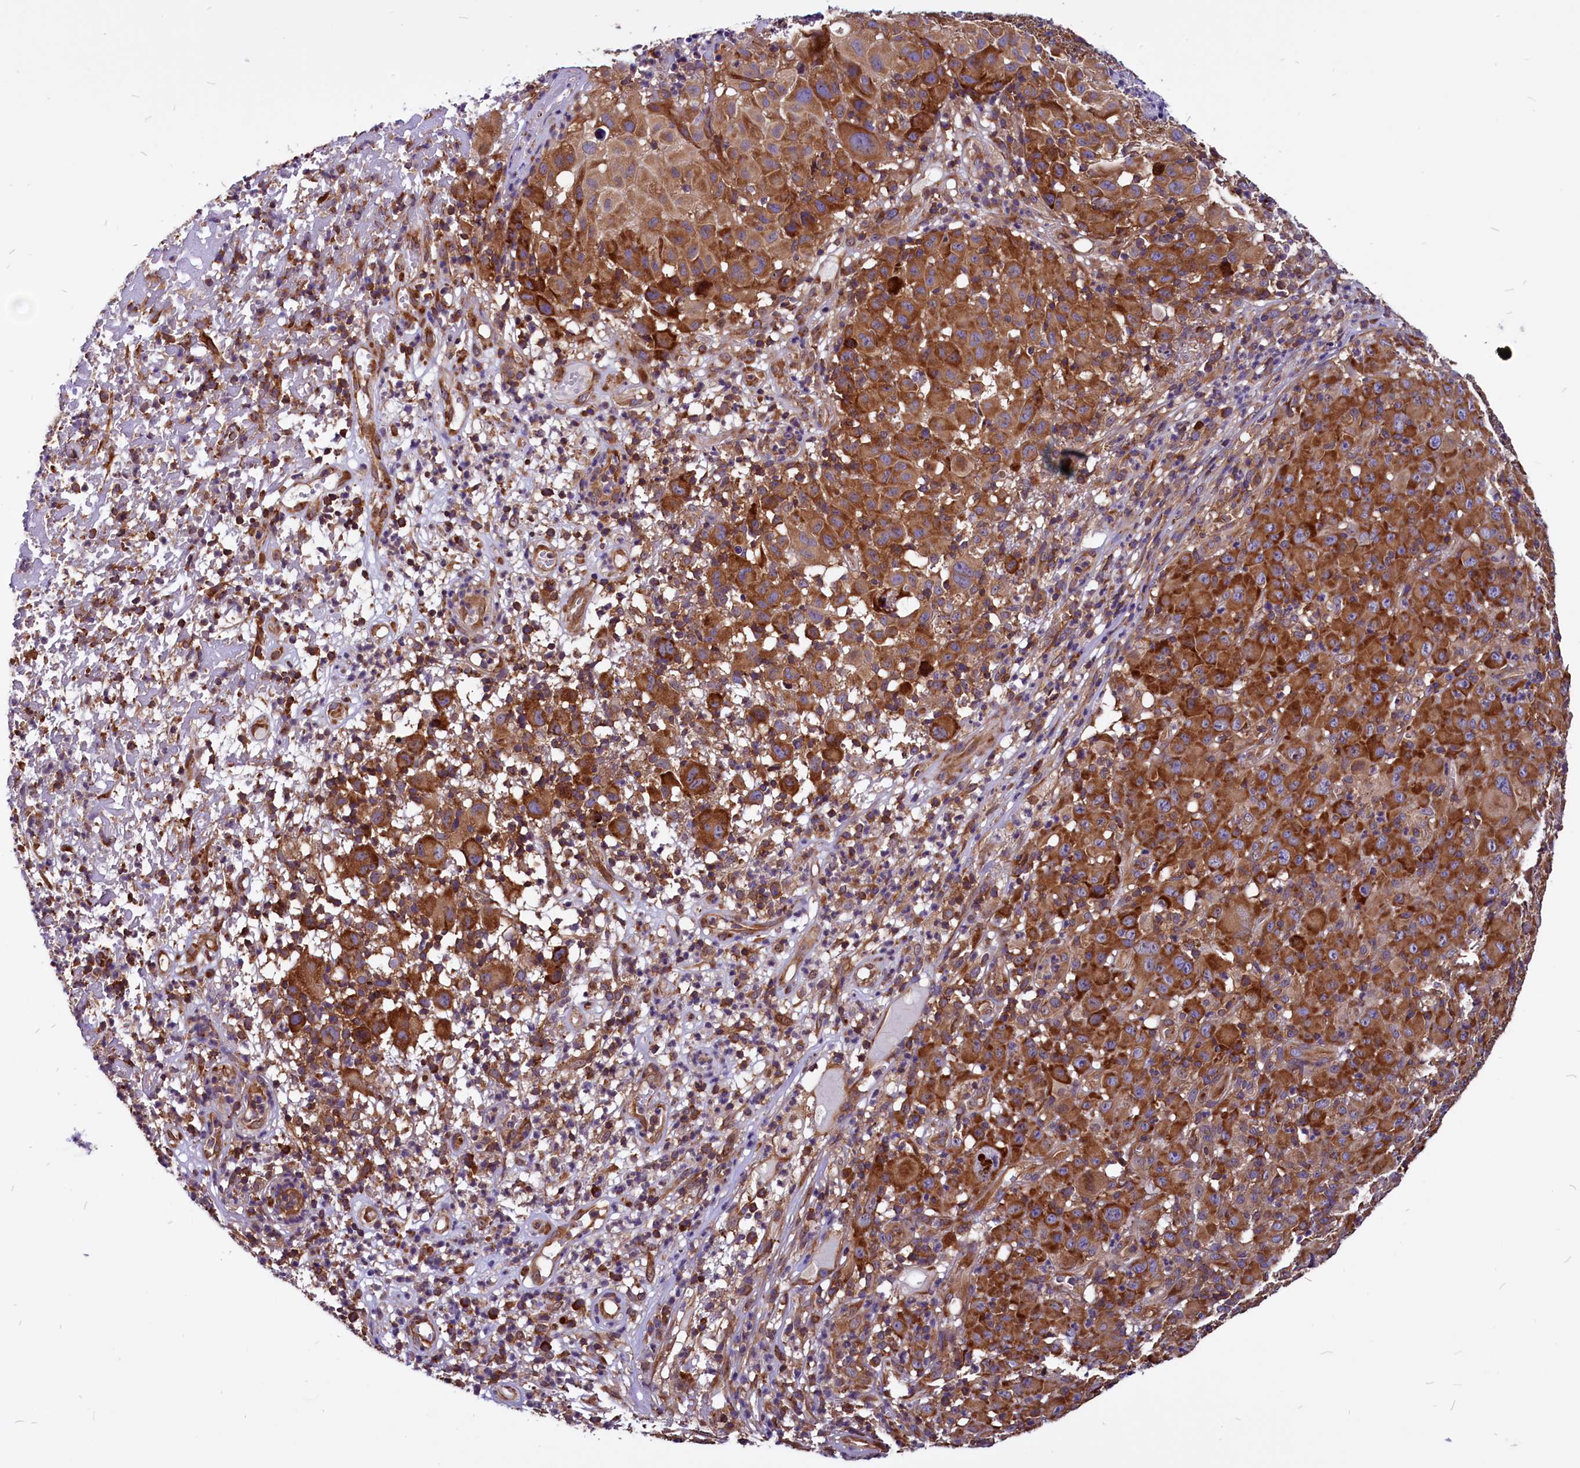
{"staining": {"intensity": "strong", "quantity": ">75%", "location": "cytoplasmic/membranous"}, "tissue": "melanoma", "cell_type": "Tumor cells", "image_type": "cancer", "snomed": [{"axis": "morphology", "description": "Malignant melanoma, NOS"}, {"axis": "topography", "description": "Skin"}], "caption": "Protein analysis of melanoma tissue exhibits strong cytoplasmic/membranous staining in about >75% of tumor cells.", "gene": "EIF3G", "patient": {"sex": "male", "age": 73}}